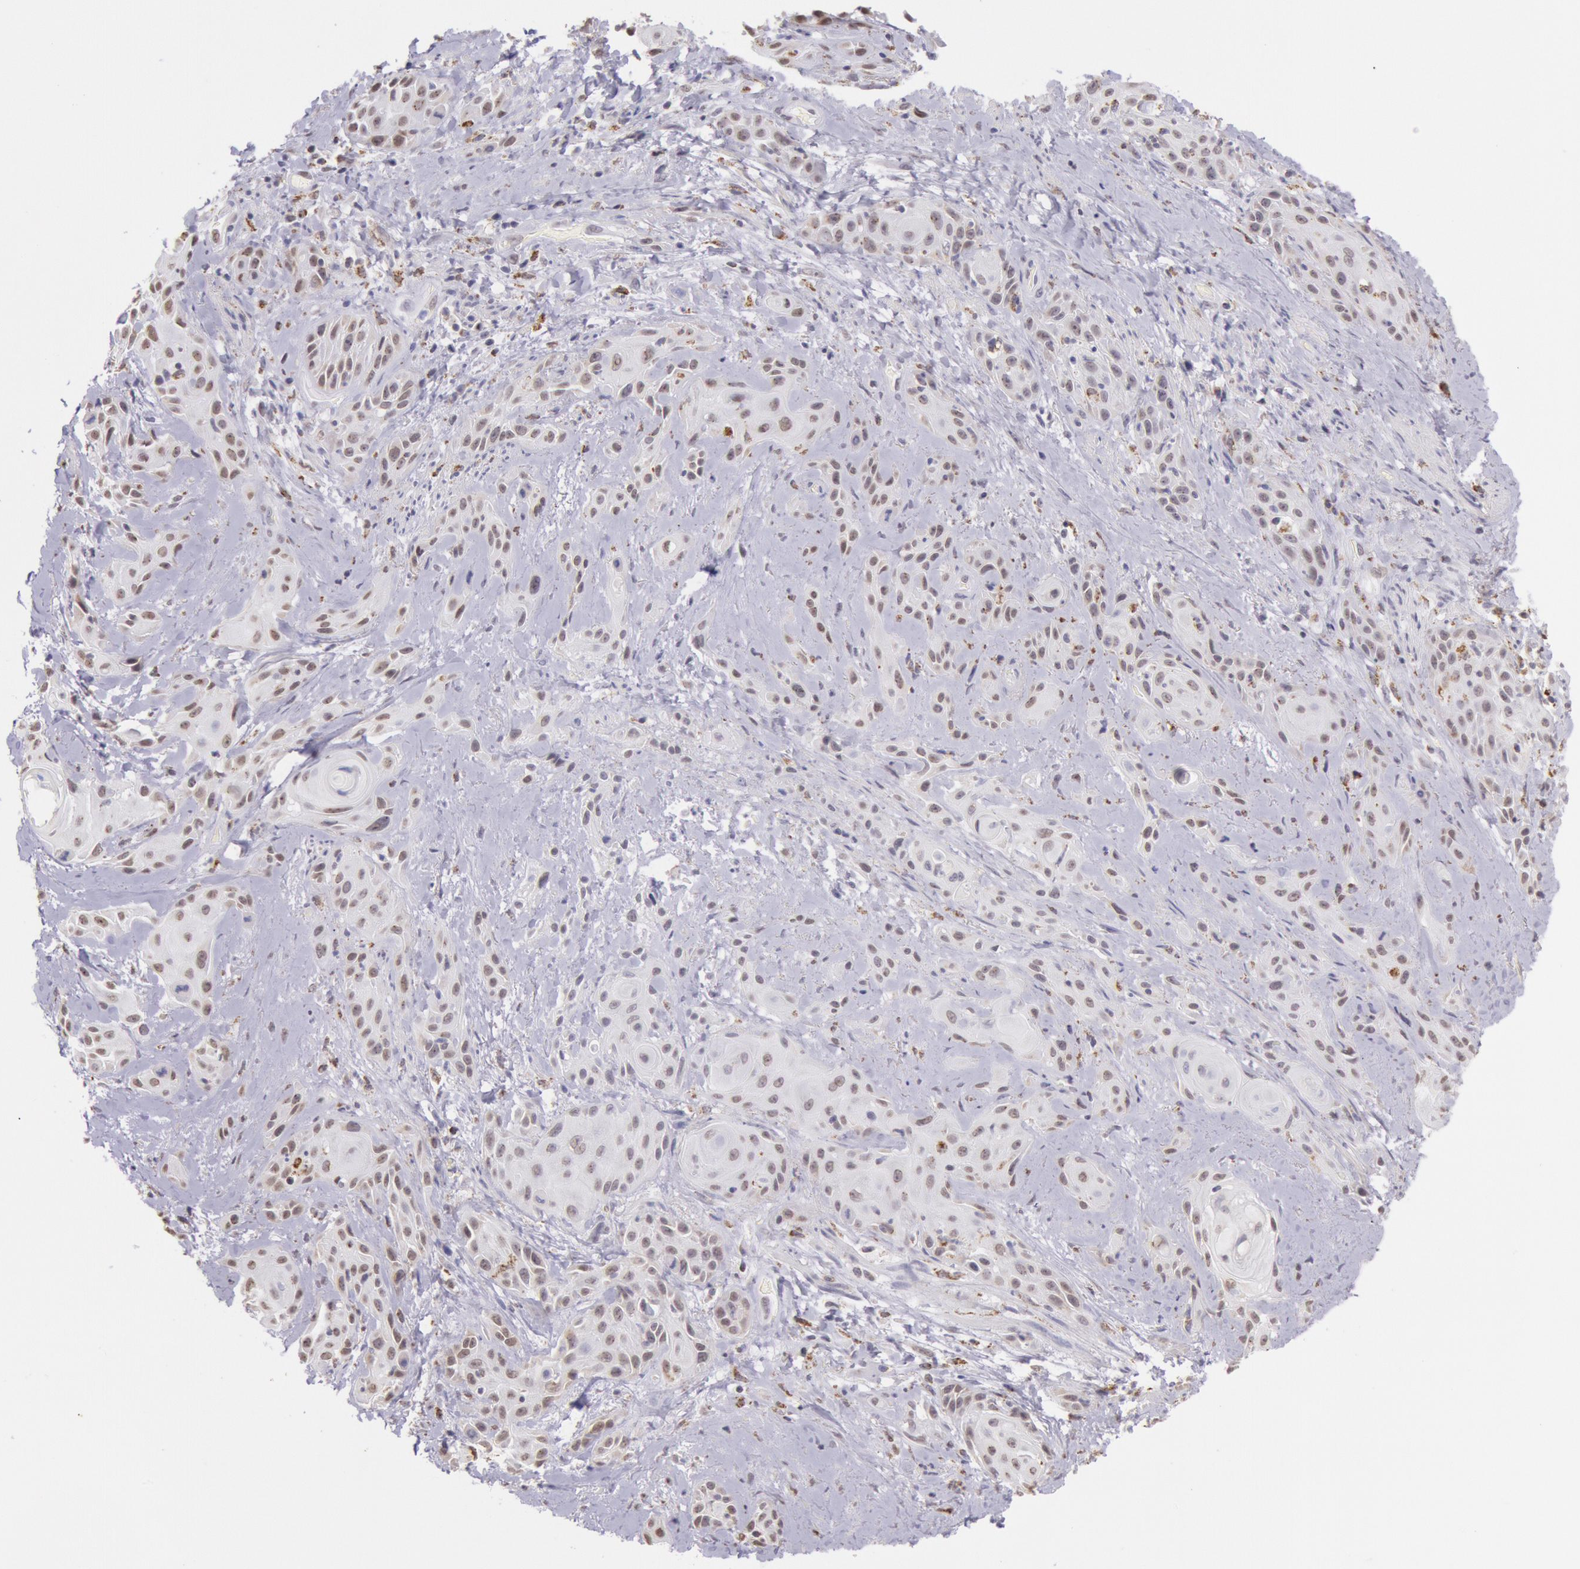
{"staining": {"intensity": "moderate", "quantity": "25%-75%", "location": "cytoplasmic/membranous,nuclear"}, "tissue": "skin cancer", "cell_type": "Tumor cells", "image_type": "cancer", "snomed": [{"axis": "morphology", "description": "Squamous cell carcinoma, NOS"}, {"axis": "topography", "description": "Skin"}, {"axis": "topography", "description": "Anal"}], "caption": "Moderate cytoplasmic/membranous and nuclear protein positivity is appreciated in about 25%-75% of tumor cells in skin squamous cell carcinoma.", "gene": "FRMD6", "patient": {"sex": "male", "age": 64}}